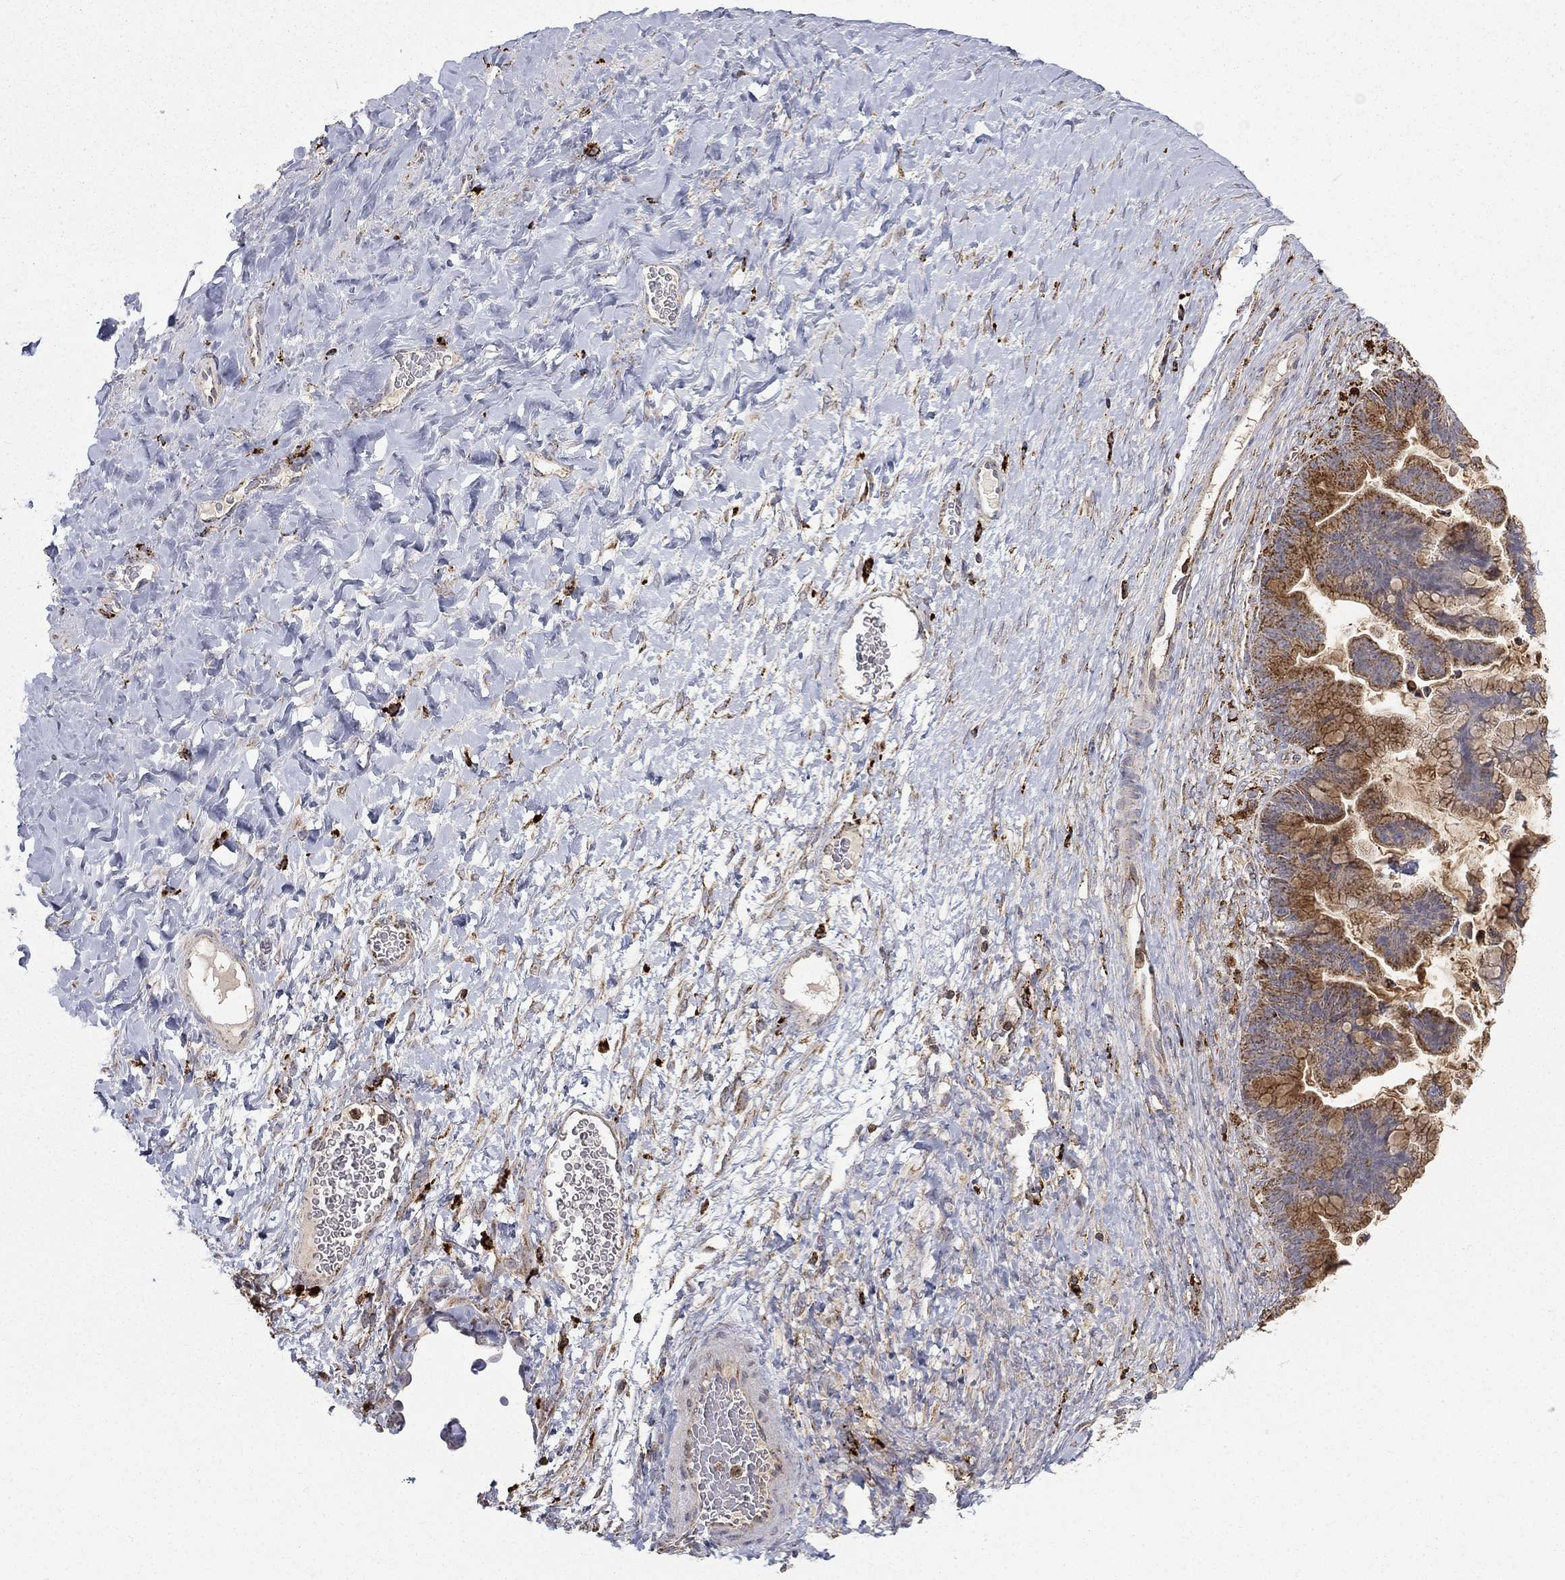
{"staining": {"intensity": "strong", "quantity": ">75%", "location": "cytoplasmic/membranous"}, "tissue": "ovarian cancer", "cell_type": "Tumor cells", "image_type": "cancer", "snomed": [{"axis": "morphology", "description": "Cystadenocarcinoma, mucinous, NOS"}, {"axis": "topography", "description": "Ovary"}], "caption": "This is an image of immunohistochemistry (IHC) staining of ovarian cancer, which shows strong expression in the cytoplasmic/membranous of tumor cells.", "gene": "RIN3", "patient": {"sex": "female", "age": 67}}